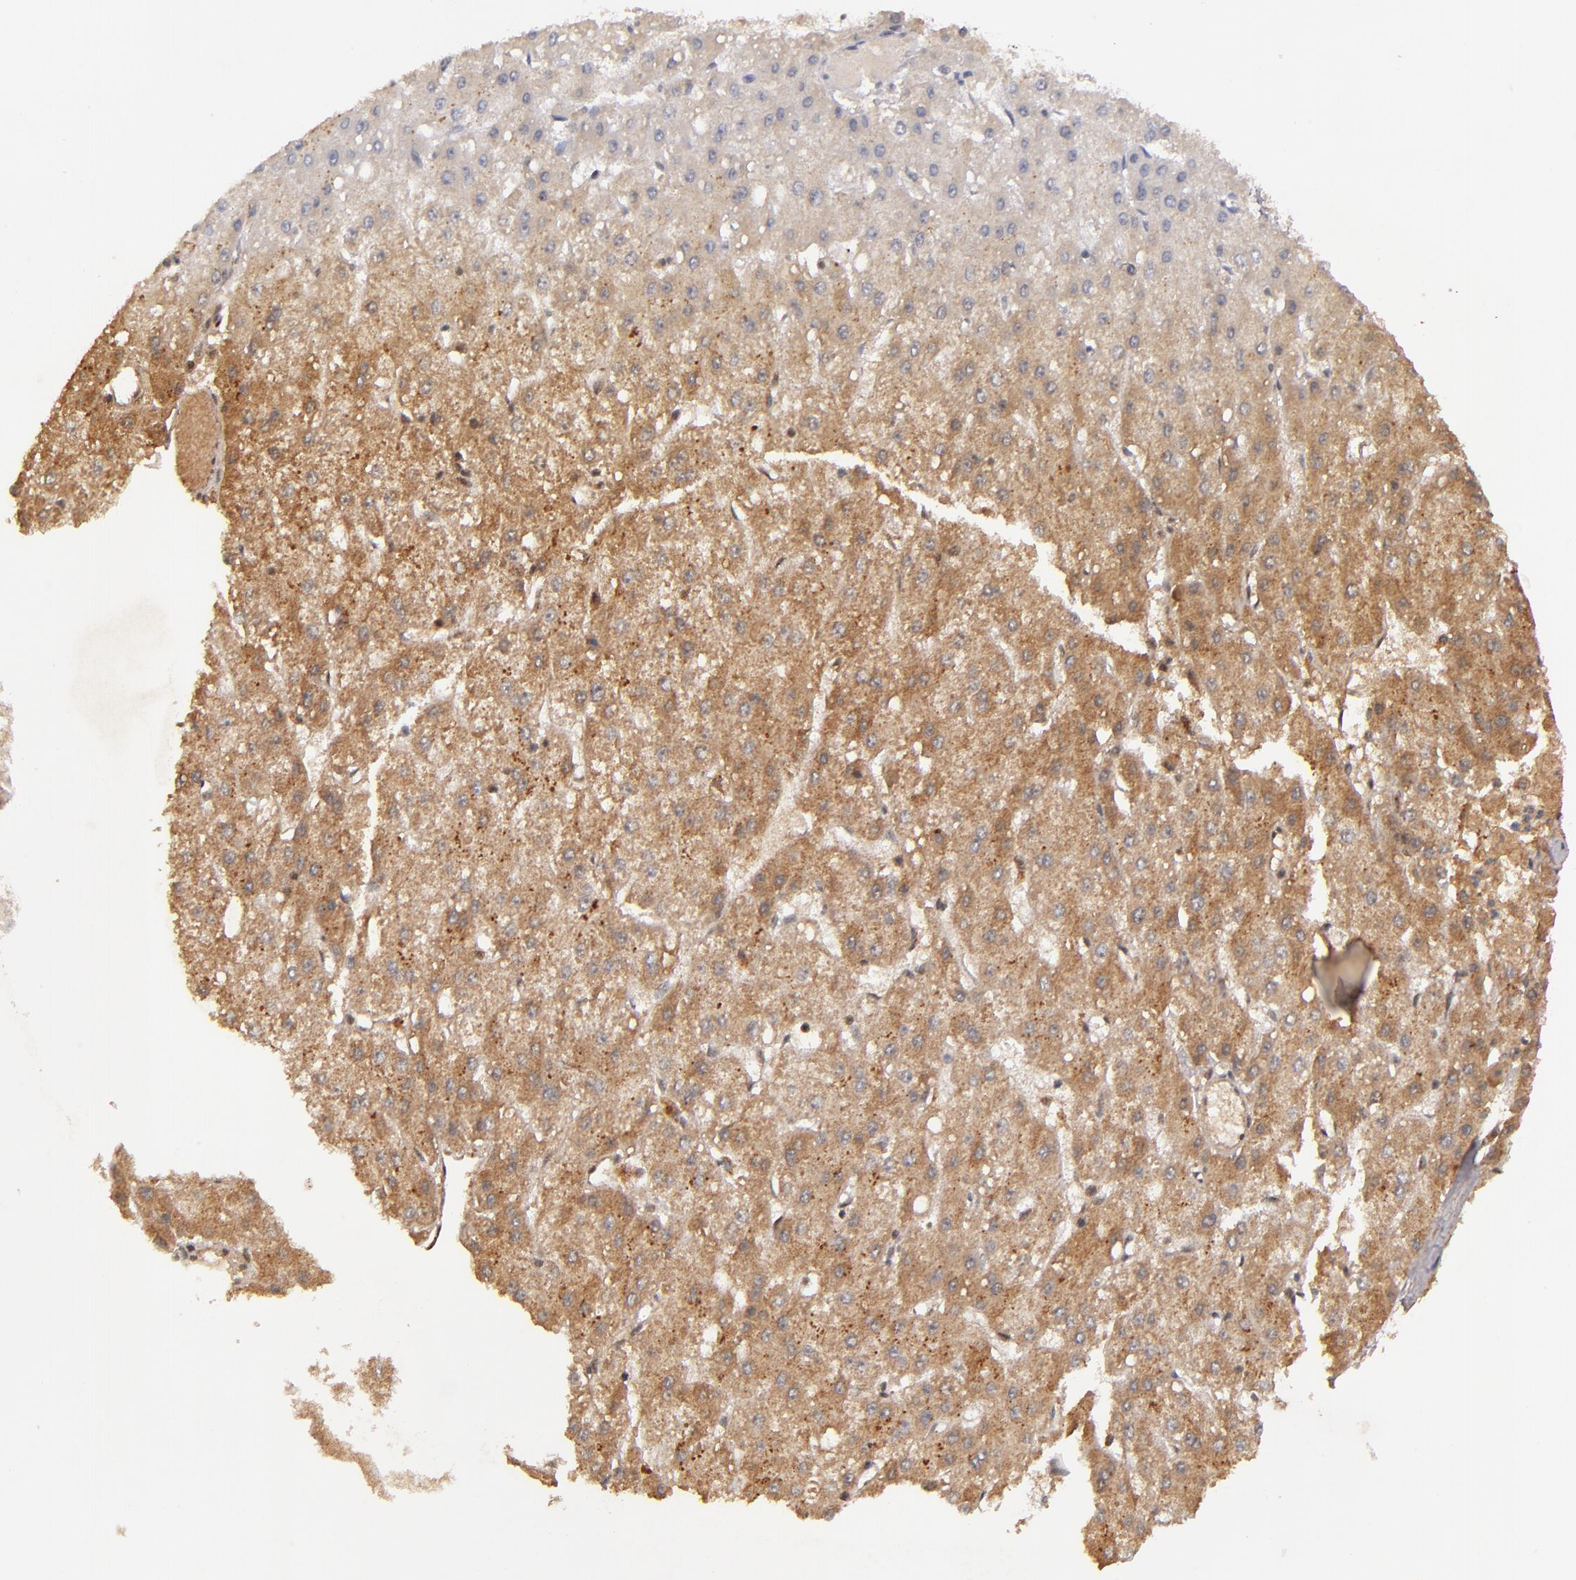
{"staining": {"intensity": "strong", "quantity": ">75%", "location": "cytoplasmic/membranous"}, "tissue": "liver cancer", "cell_type": "Tumor cells", "image_type": "cancer", "snomed": [{"axis": "morphology", "description": "Carcinoma, Hepatocellular, NOS"}, {"axis": "topography", "description": "Liver"}], "caption": "About >75% of tumor cells in human liver cancer demonstrate strong cytoplasmic/membranous protein positivity as visualized by brown immunohistochemical staining.", "gene": "RIOK3", "patient": {"sex": "female", "age": 52}}